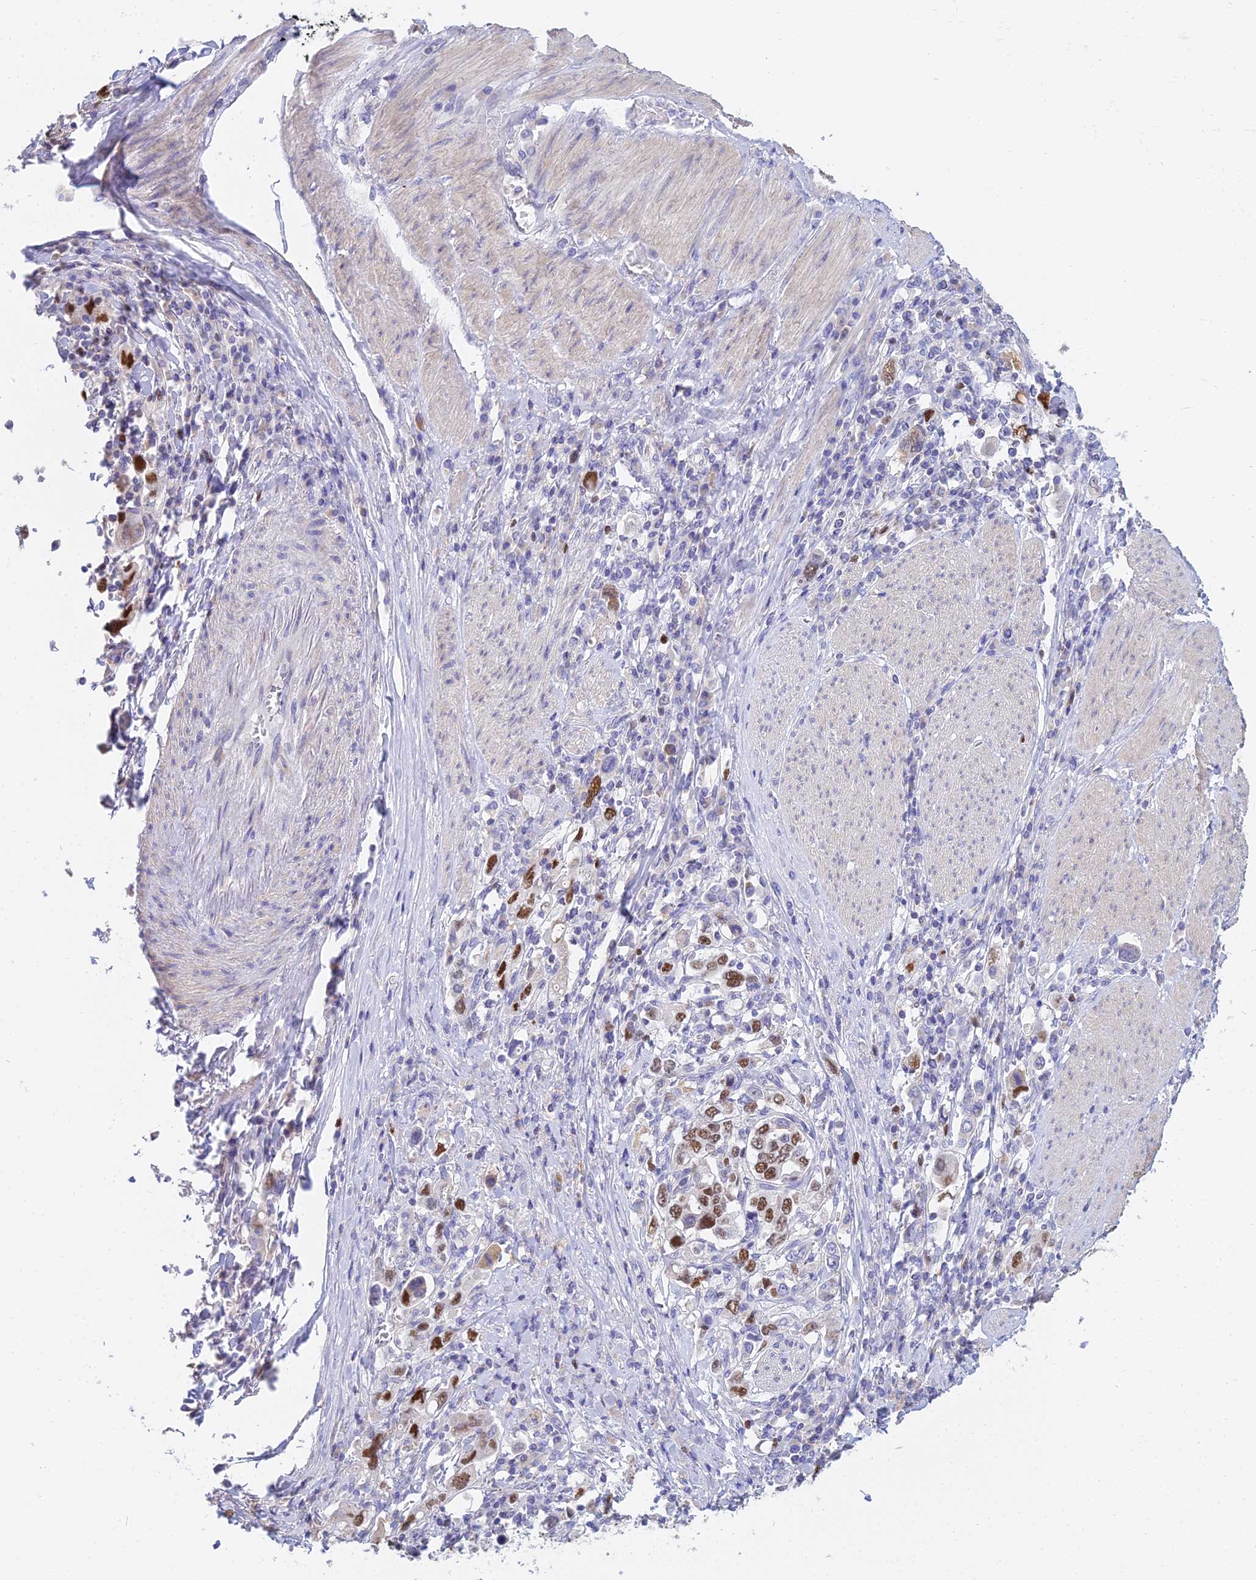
{"staining": {"intensity": "strong", "quantity": "25%-75%", "location": "nuclear"}, "tissue": "stomach cancer", "cell_type": "Tumor cells", "image_type": "cancer", "snomed": [{"axis": "morphology", "description": "Adenocarcinoma, NOS"}, {"axis": "topography", "description": "Stomach, upper"}, {"axis": "topography", "description": "Stomach"}], "caption": "Strong nuclear expression for a protein is present in approximately 25%-75% of tumor cells of stomach cancer using IHC.", "gene": "MCM2", "patient": {"sex": "male", "age": 62}}